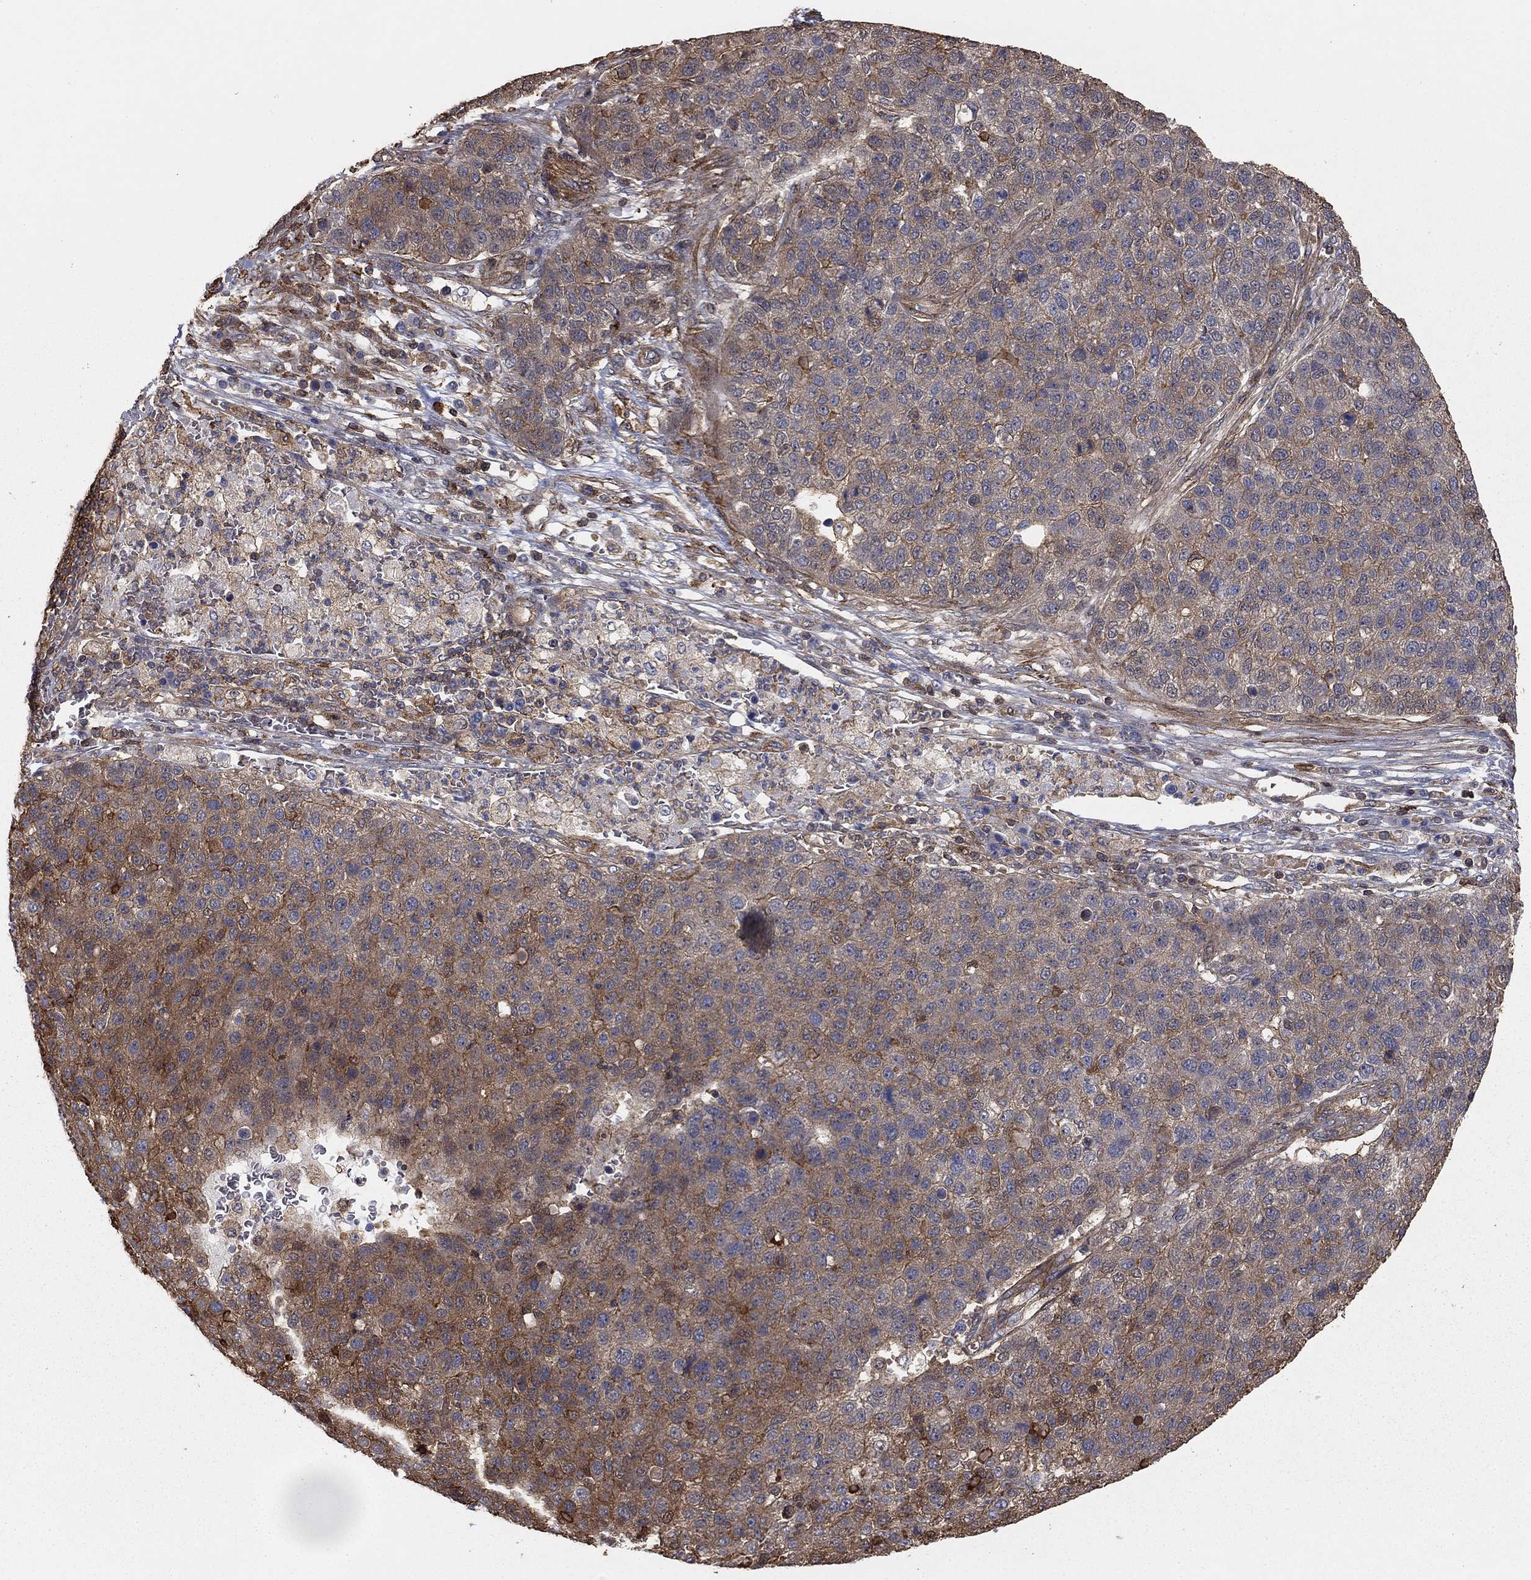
{"staining": {"intensity": "weak", "quantity": "<25%", "location": "cytoplasmic/membranous"}, "tissue": "pancreatic cancer", "cell_type": "Tumor cells", "image_type": "cancer", "snomed": [{"axis": "morphology", "description": "Adenocarcinoma, NOS"}, {"axis": "topography", "description": "Pancreas"}], "caption": "This photomicrograph is of adenocarcinoma (pancreatic) stained with immunohistochemistry (IHC) to label a protein in brown with the nuclei are counter-stained blue. There is no expression in tumor cells. (Stains: DAB (3,3'-diaminobenzidine) IHC with hematoxylin counter stain, Microscopy: brightfield microscopy at high magnification).", "gene": "HABP4", "patient": {"sex": "female", "age": 61}}